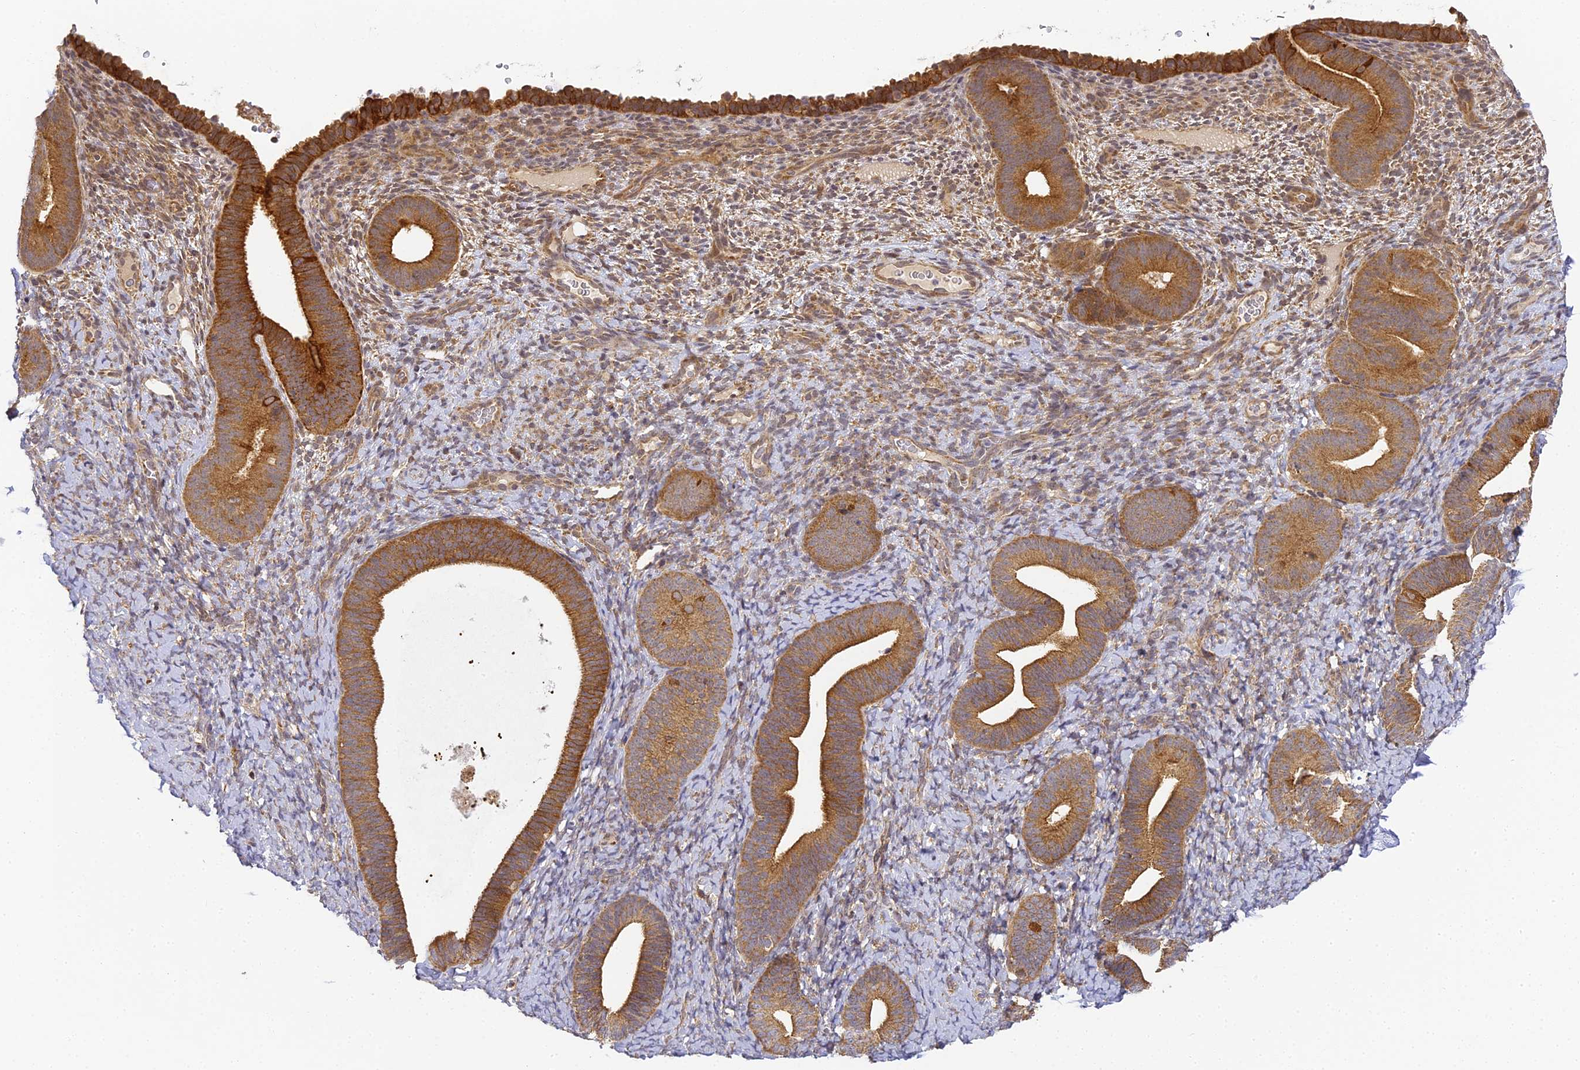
{"staining": {"intensity": "moderate", "quantity": "<25%", "location": "cytoplasmic/membranous"}, "tissue": "endometrium", "cell_type": "Cells in endometrial stroma", "image_type": "normal", "snomed": [{"axis": "morphology", "description": "Normal tissue, NOS"}, {"axis": "topography", "description": "Endometrium"}], "caption": "Cells in endometrial stroma show low levels of moderate cytoplasmic/membranous positivity in approximately <25% of cells in normal endometrium.", "gene": "DNAAF10", "patient": {"sex": "female", "age": 65}}